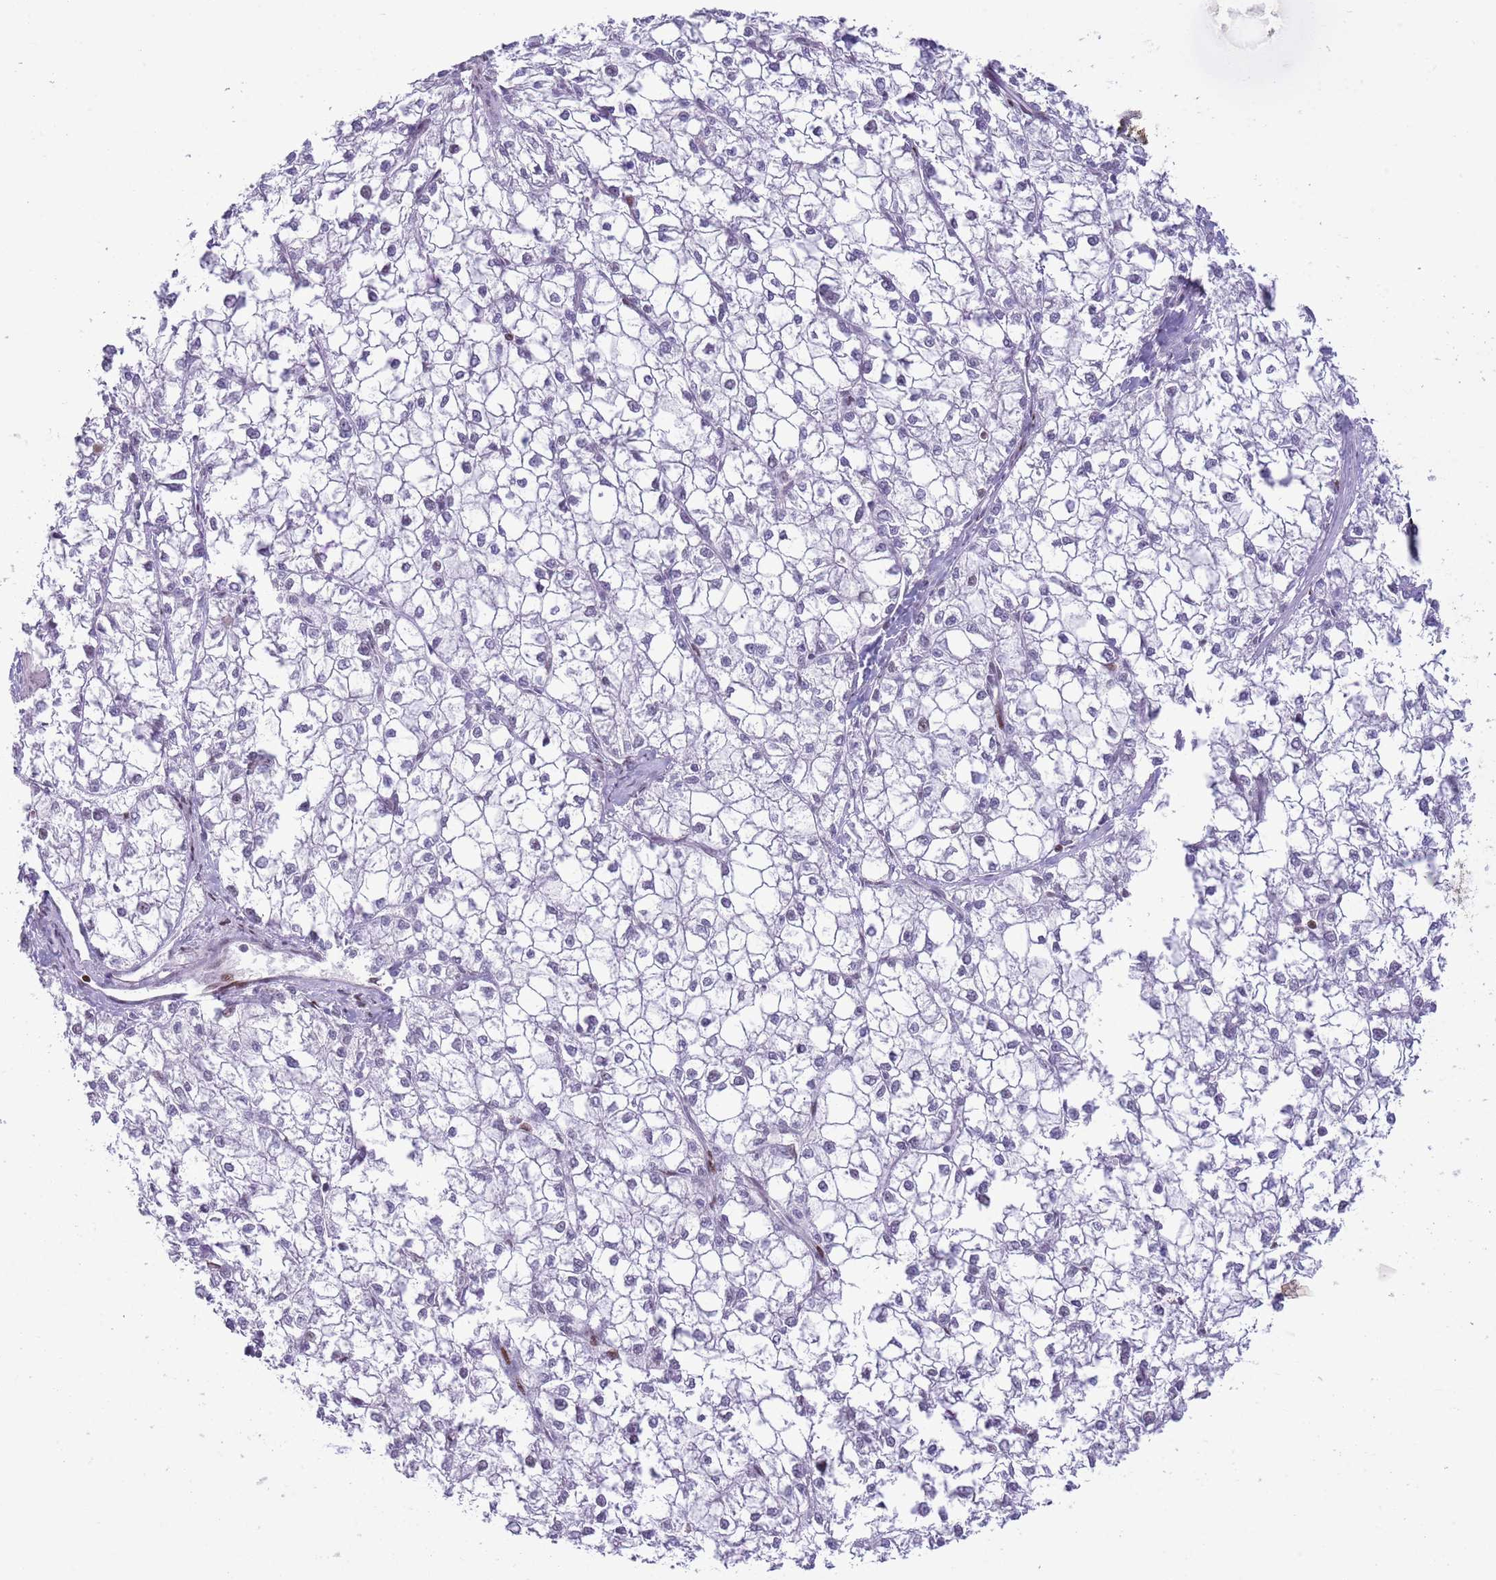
{"staining": {"intensity": "negative", "quantity": "none", "location": "none"}, "tissue": "liver cancer", "cell_type": "Tumor cells", "image_type": "cancer", "snomed": [{"axis": "morphology", "description": "Carcinoma, Hepatocellular, NOS"}, {"axis": "topography", "description": "Liver"}], "caption": "Immunohistochemistry of human hepatocellular carcinoma (liver) reveals no staining in tumor cells.", "gene": "MFSD10", "patient": {"sex": "female", "age": 43}}